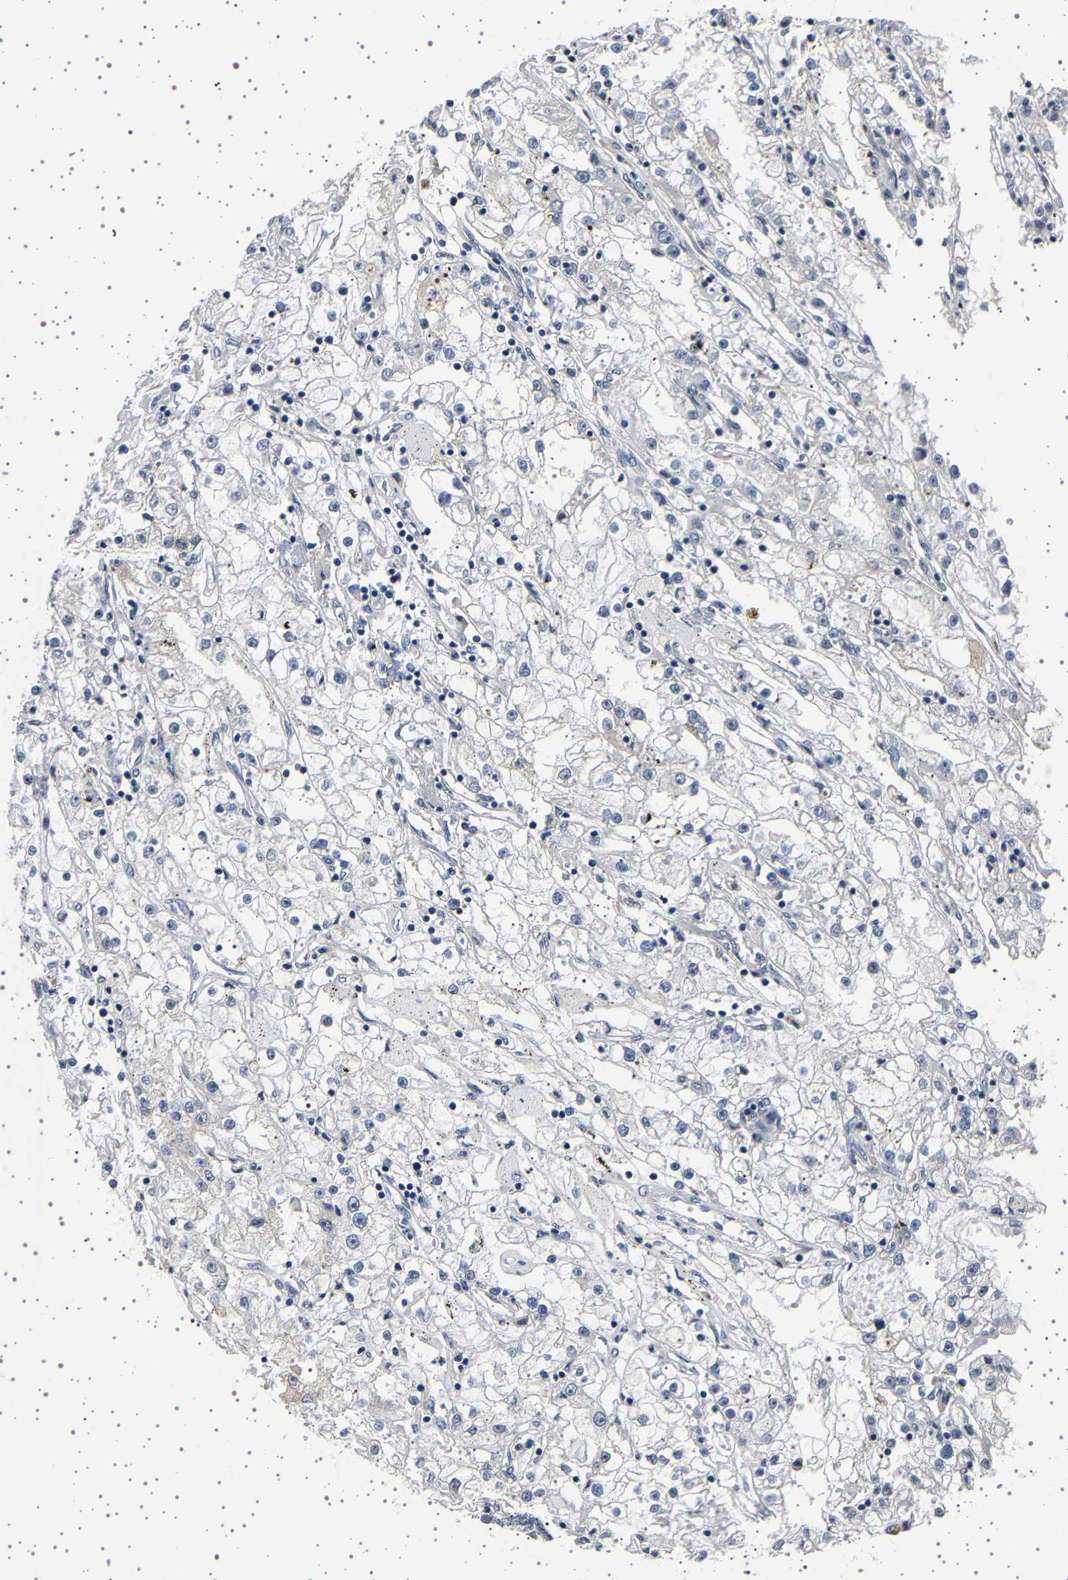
{"staining": {"intensity": "negative", "quantity": "none", "location": "none"}, "tissue": "renal cancer", "cell_type": "Tumor cells", "image_type": "cancer", "snomed": [{"axis": "morphology", "description": "Adenocarcinoma, NOS"}, {"axis": "topography", "description": "Kidney"}], "caption": "The immunohistochemistry (IHC) micrograph has no significant positivity in tumor cells of adenocarcinoma (renal) tissue.", "gene": "IL10RB", "patient": {"sex": "male", "age": 56}}